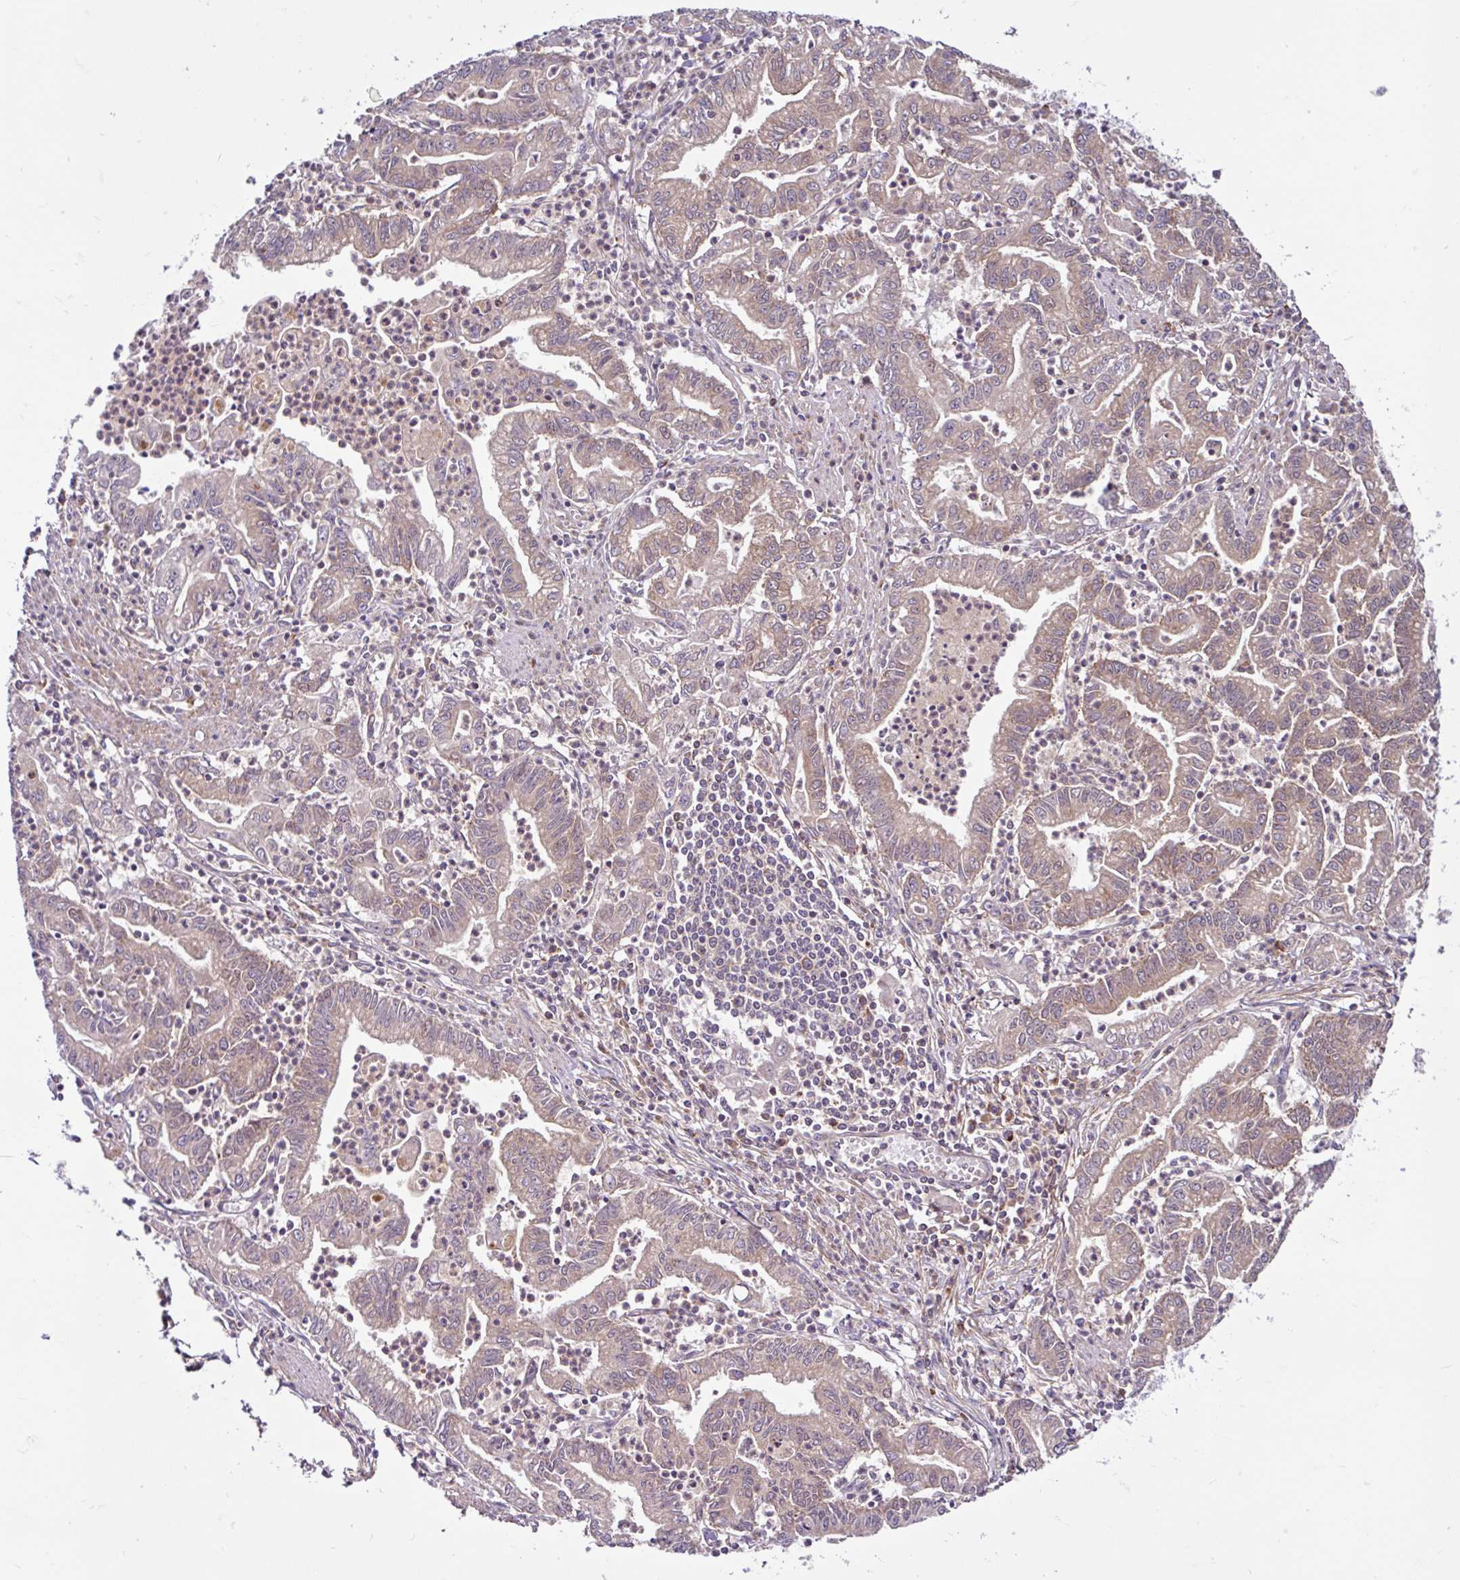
{"staining": {"intensity": "weak", "quantity": ">75%", "location": "cytoplasmic/membranous"}, "tissue": "stomach cancer", "cell_type": "Tumor cells", "image_type": "cancer", "snomed": [{"axis": "morphology", "description": "Adenocarcinoma, NOS"}, {"axis": "topography", "description": "Stomach, upper"}], "caption": "Stomach cancer tissue exhibits weak cytoplasmic/membranous staining in approximately >75% of tumor cells", "gene": "NTPCR", "patient": {"sex": "female", "age": 79}}